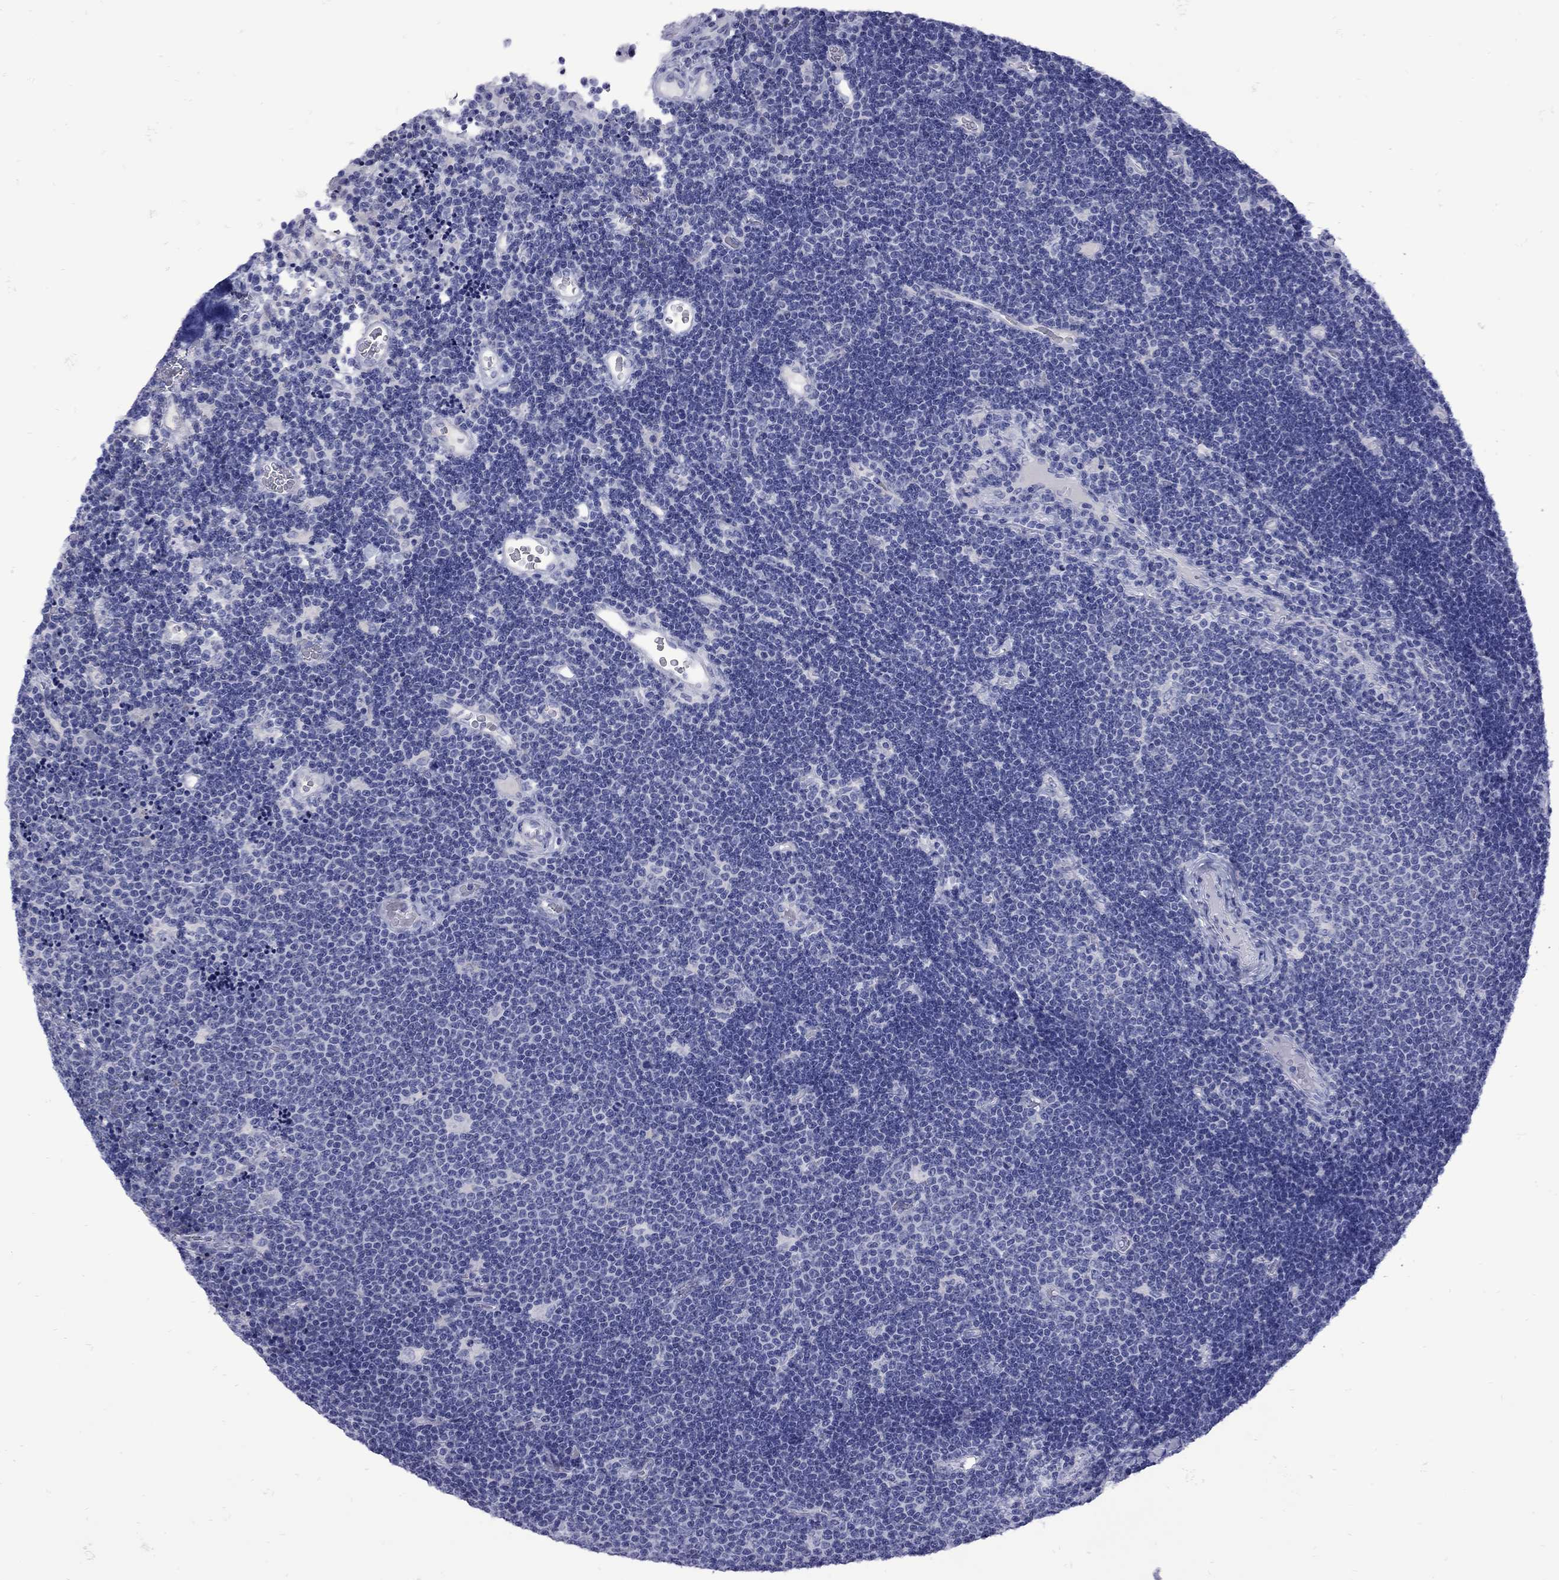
{"staining": {"intensity": "negative", "quantity": "none", "location": "none"}, "tissue": "lymphoma", "cell_type": "Tumor cells", "image_type": "cancer", "snomed": [{"axis": "morphology", "description": "Malignant lymphoma, non-Hodgkin's type, Low grade"}, {"axis": "topography", "description": "Brain"}], "caption": "Lymphoma stained for a protein using immunohistochemistry reveals no expression tumor cells.", "gene": "EPPIN", "patient": {"sex": "female", "age": 66}}